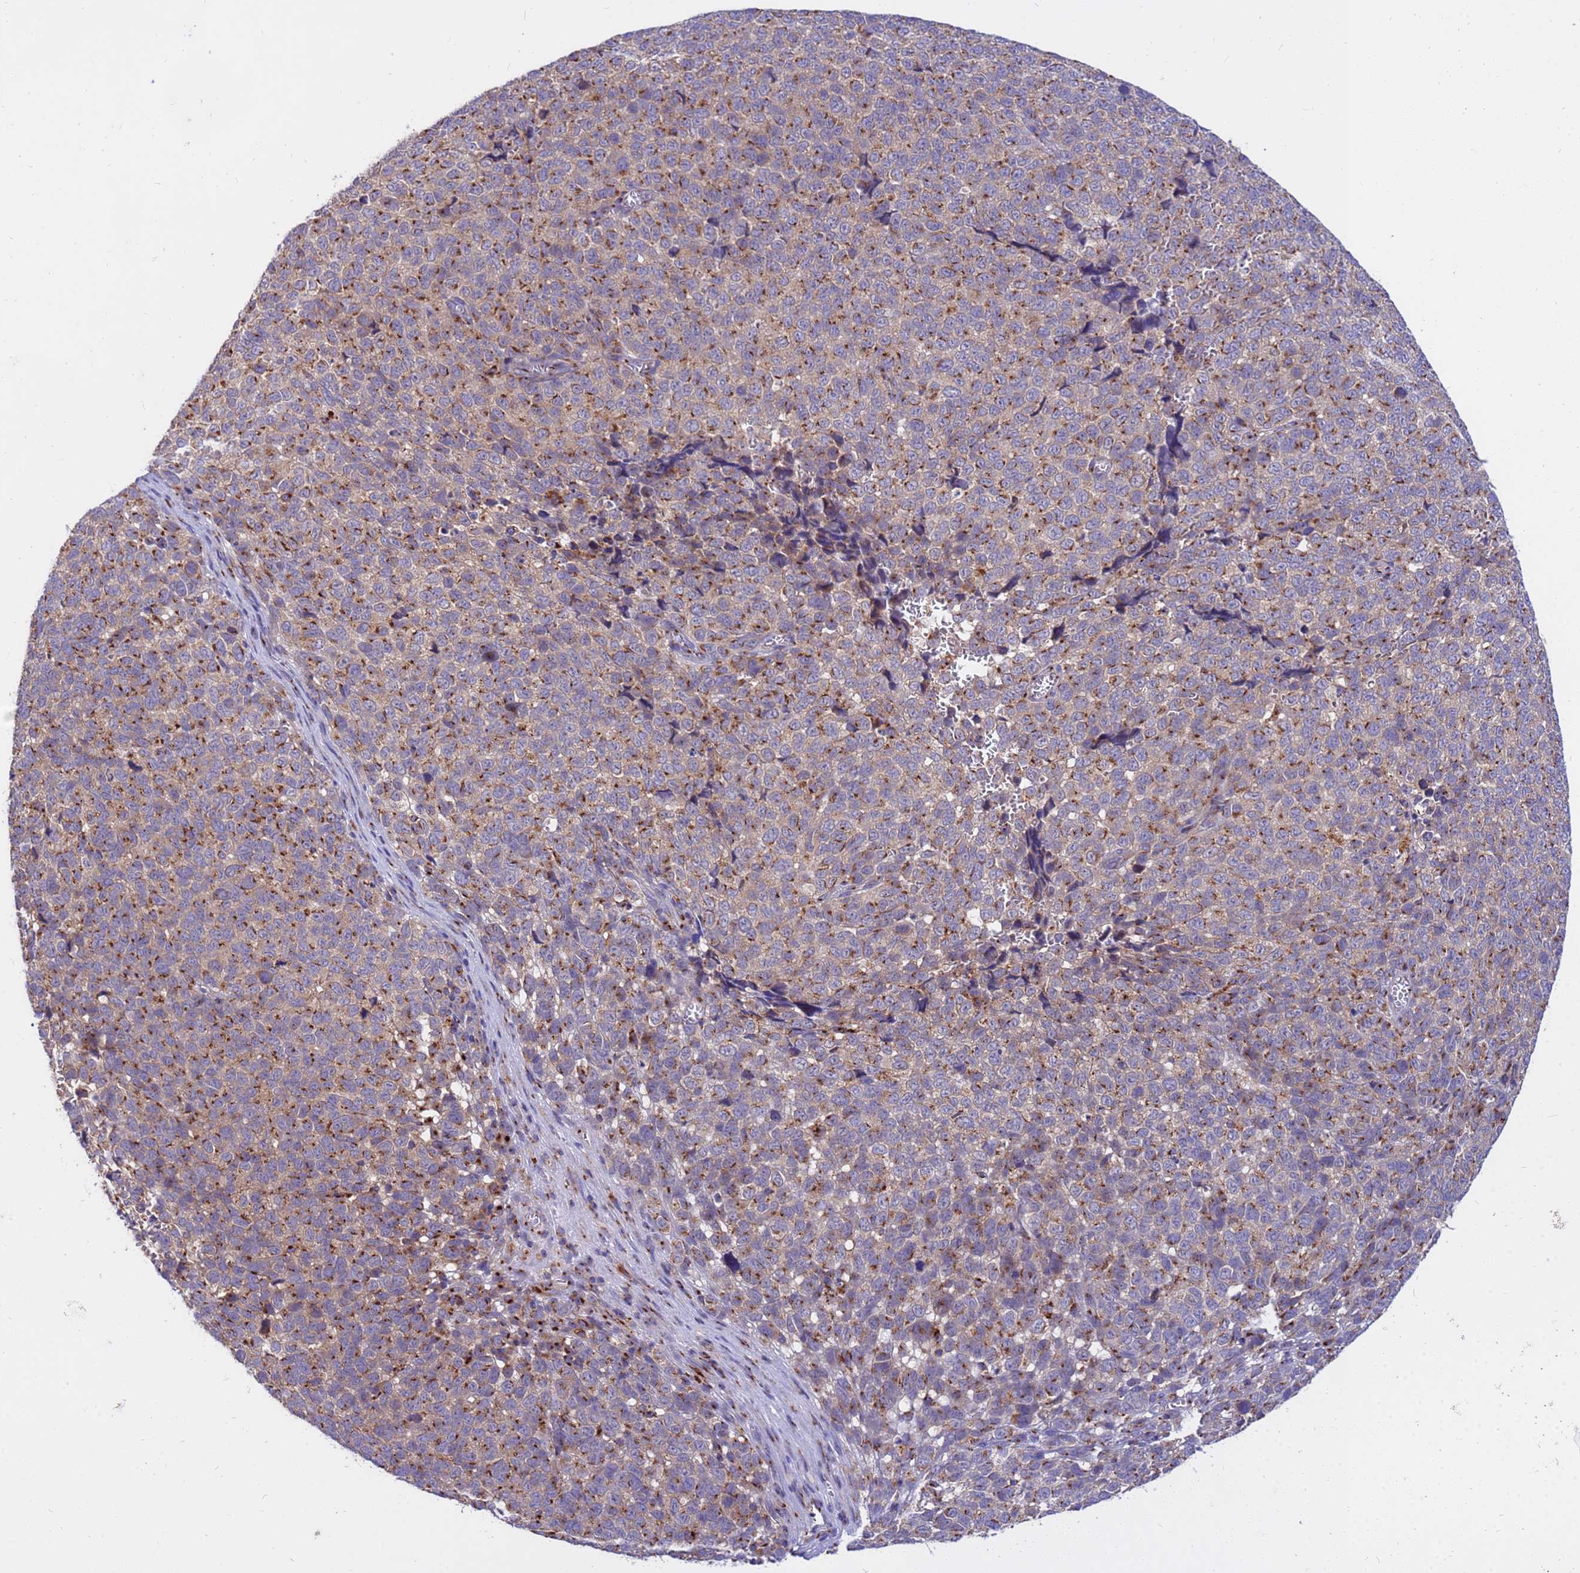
{"staining": {"intensity": "moderate", "quantity": ">75%", "location": "cytoplasmic/membranous"}, "tissue": "melanoma", "cell_type": "Tumor cells", "image_type": "cancer", "snomed": [{"axis": "morphology", "description": "Malignant melanoma, NOS"}, {"axis": "topography", "description": "Nose, NOS"}], "caption": "Protein staining of melanoma tissue displays moderate cytoplasmic/membranous positivity in approximately >75% of tumor cells.", "gene": "HPS3", "patient": {"sex": "female", "age": 48}}